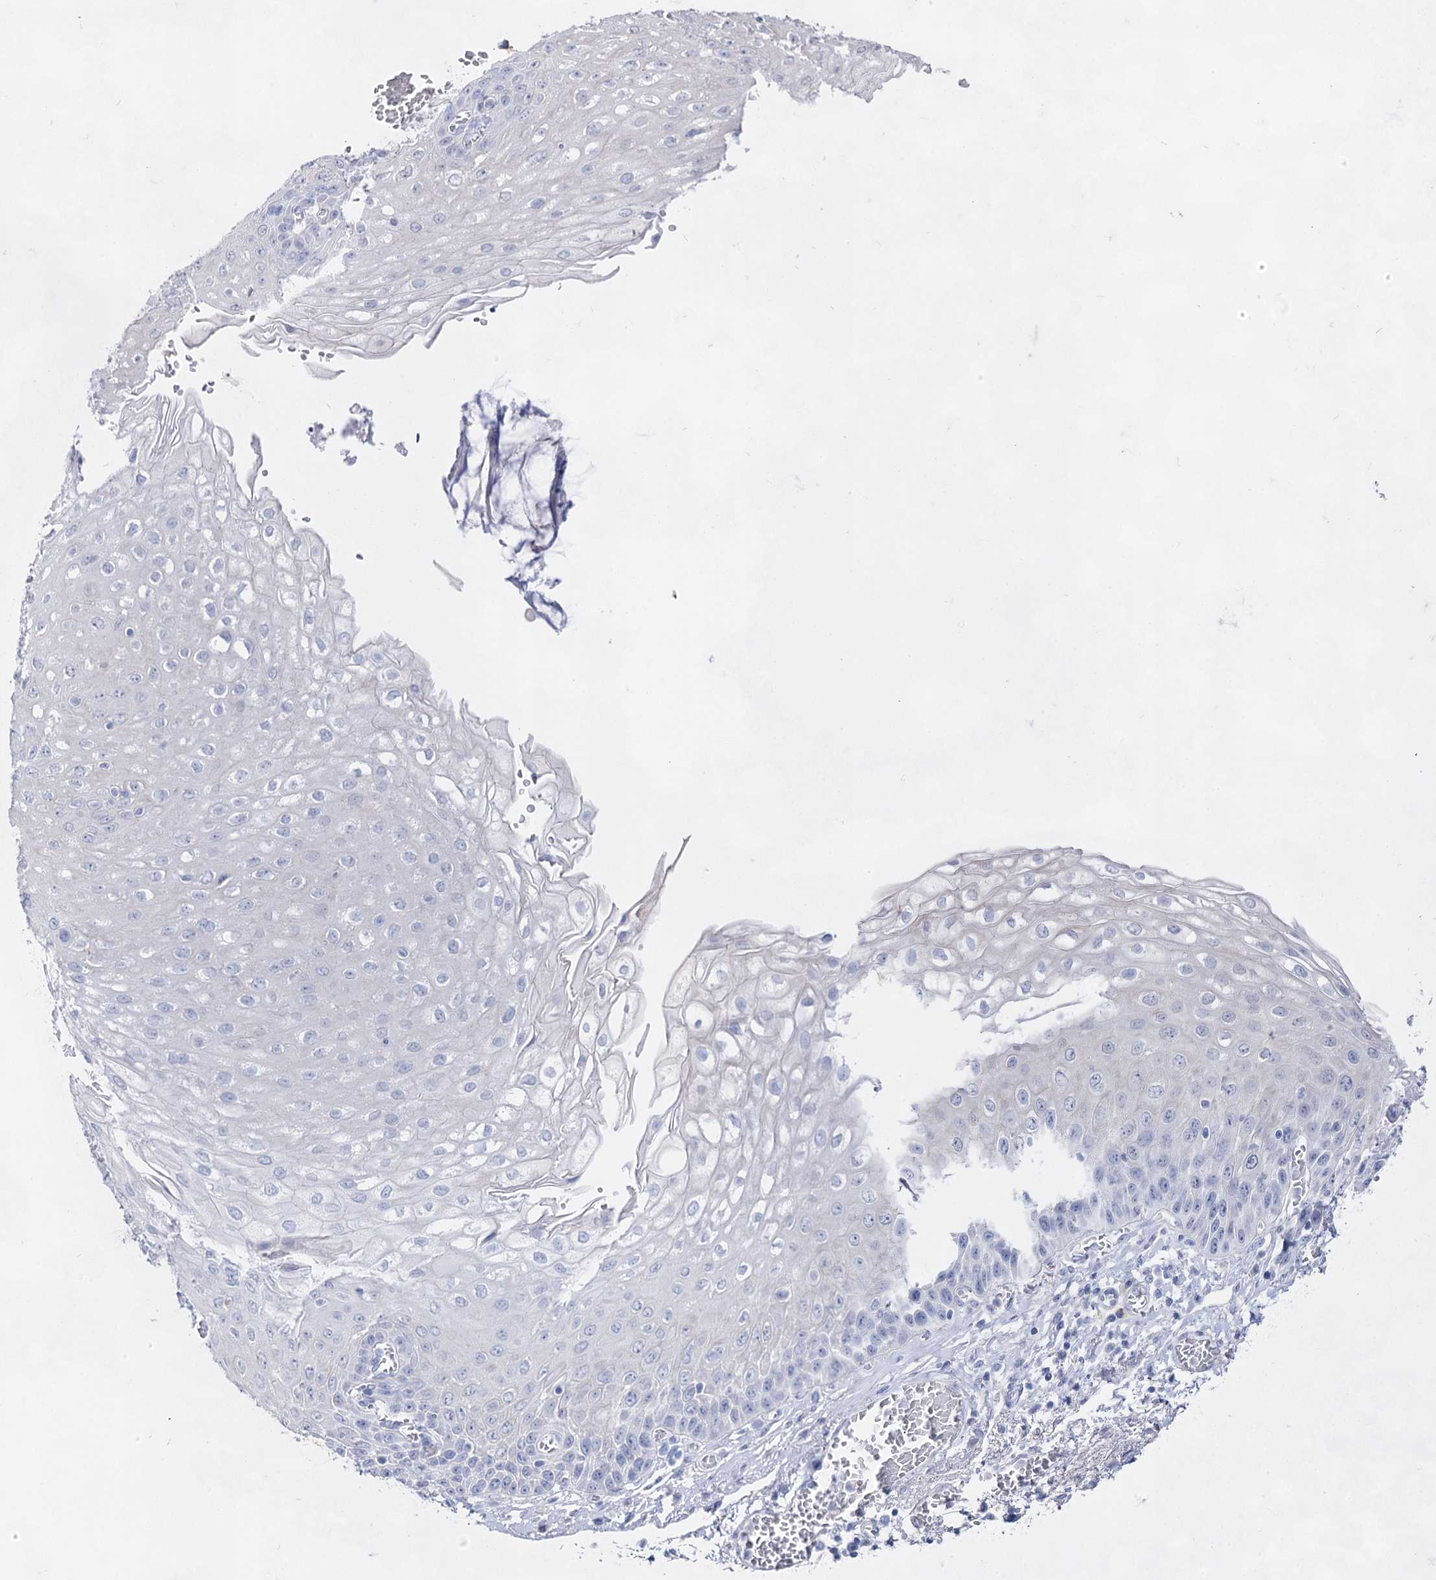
{"staining": {"intensity": "negative", "quantity": "none", "location": "none"}, "tissue": "esophagus", "cell_type": "Squamous epithelial cells", "image_type": "normal", "snomed": [{"axis": "morphology", "description": "Normal tissue, NOS"}, {"axis": "topography", "description": "Esophagus"}], "caption": "This photomicrograph is of benign esophagus stained with immunohistochemistry to label a protein in brown with the nuclei are counter-stained blue. There is no positivity in squamous epithelial cells. (DAB IHC with hematoxylin counter stain).", "gene": "ACRV1", "patient": {"sex": "male", "age": 81}}